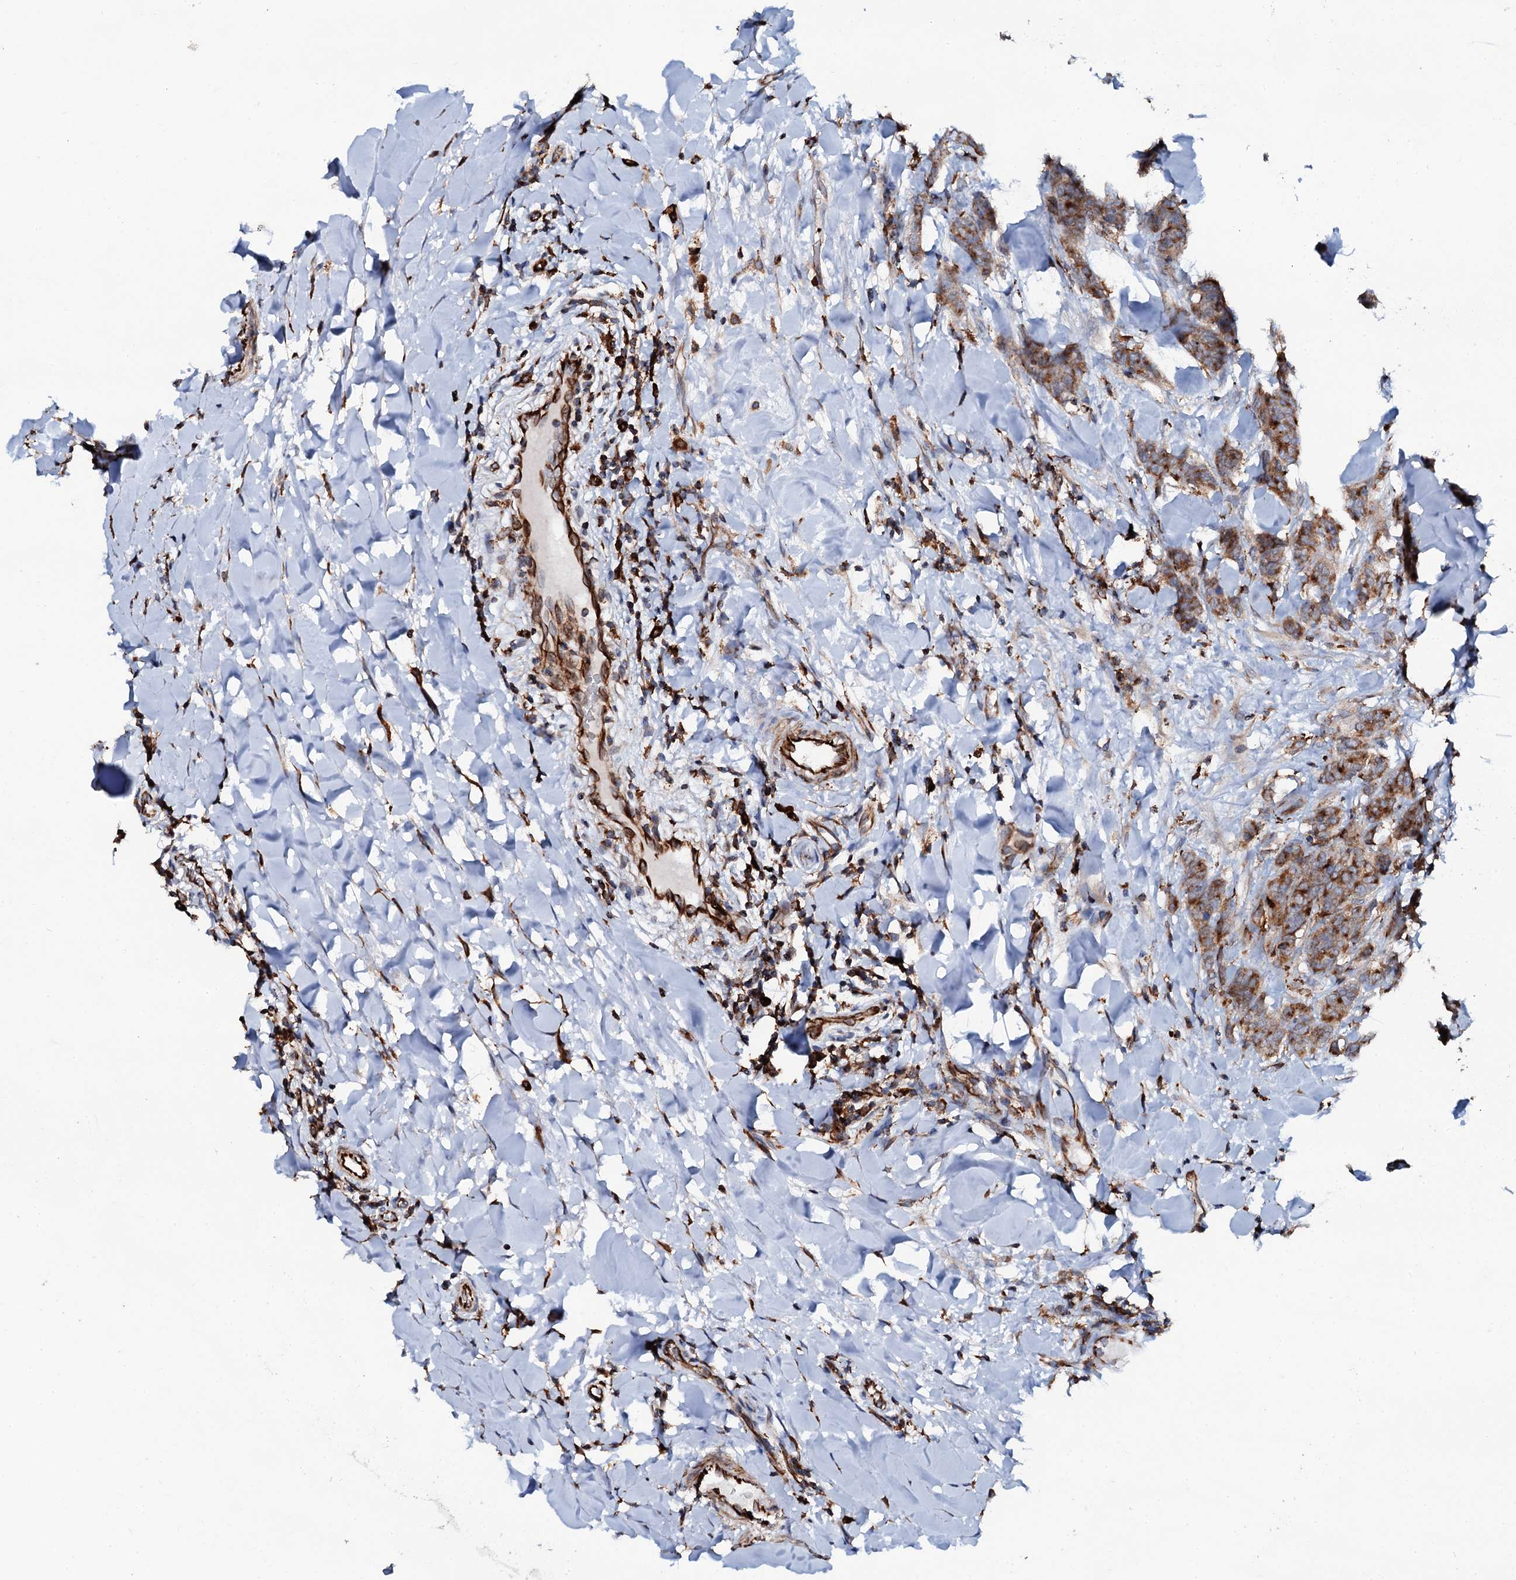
{"staining": {"intensity": "strong", "quantity": ">75%", "location": "cytoplasmic/membranous"}, "tissue": "breast cancer", "cell_type": "Tumor cells", "image_type": "cancer", "snomed": [{"axis": "morphology", "description": "Duct carcinoma"}, {"axis": "topography", "description": "Breast"}], "caption": "Protein expression analysis of infiltrating ductal carcinoma (breast) displays strong cytoplasmic/membranous expression in approximately >75% of tumor cells.", "gene": "VAMP8", "patient": {"sex": "female", "age": 40}}